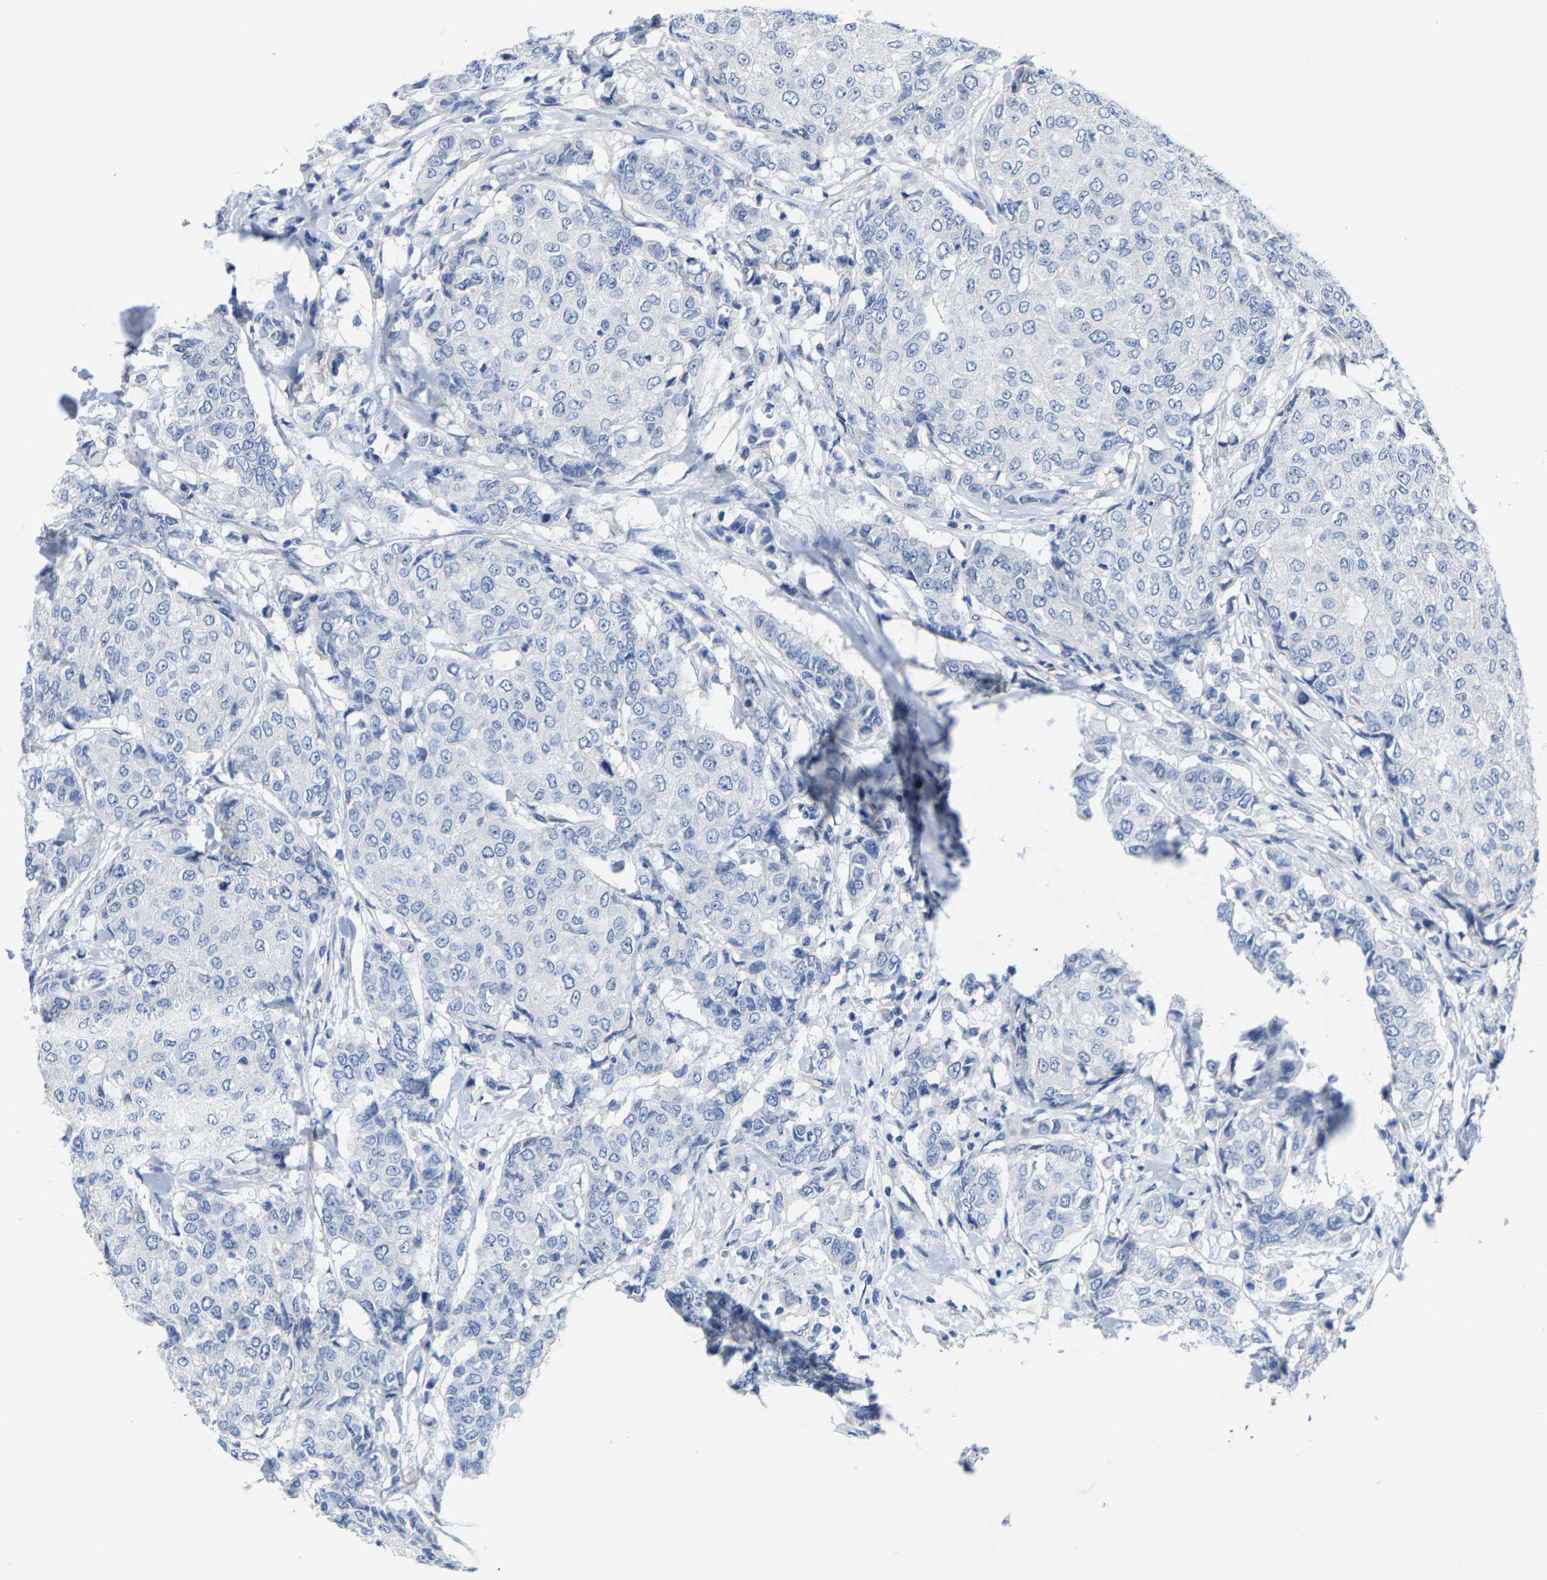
{"staining": {"intensity": "negative", "quantity": "none", "location": "none"}, "tissue": "breast cancer", "cell_type": "Tumor cells", "image_type": "cancer", "snomed": [{"axis": "morphology", "description": "Duct carcinoma"}, {"axis": "topography", "description": "Breast"}], "caption": "There is no significant positivity in tumor cells of infiltrating ductal carcinoma (breast).", "gene": "DSCAM", "patient": {"sex": "female", "age": 27}}